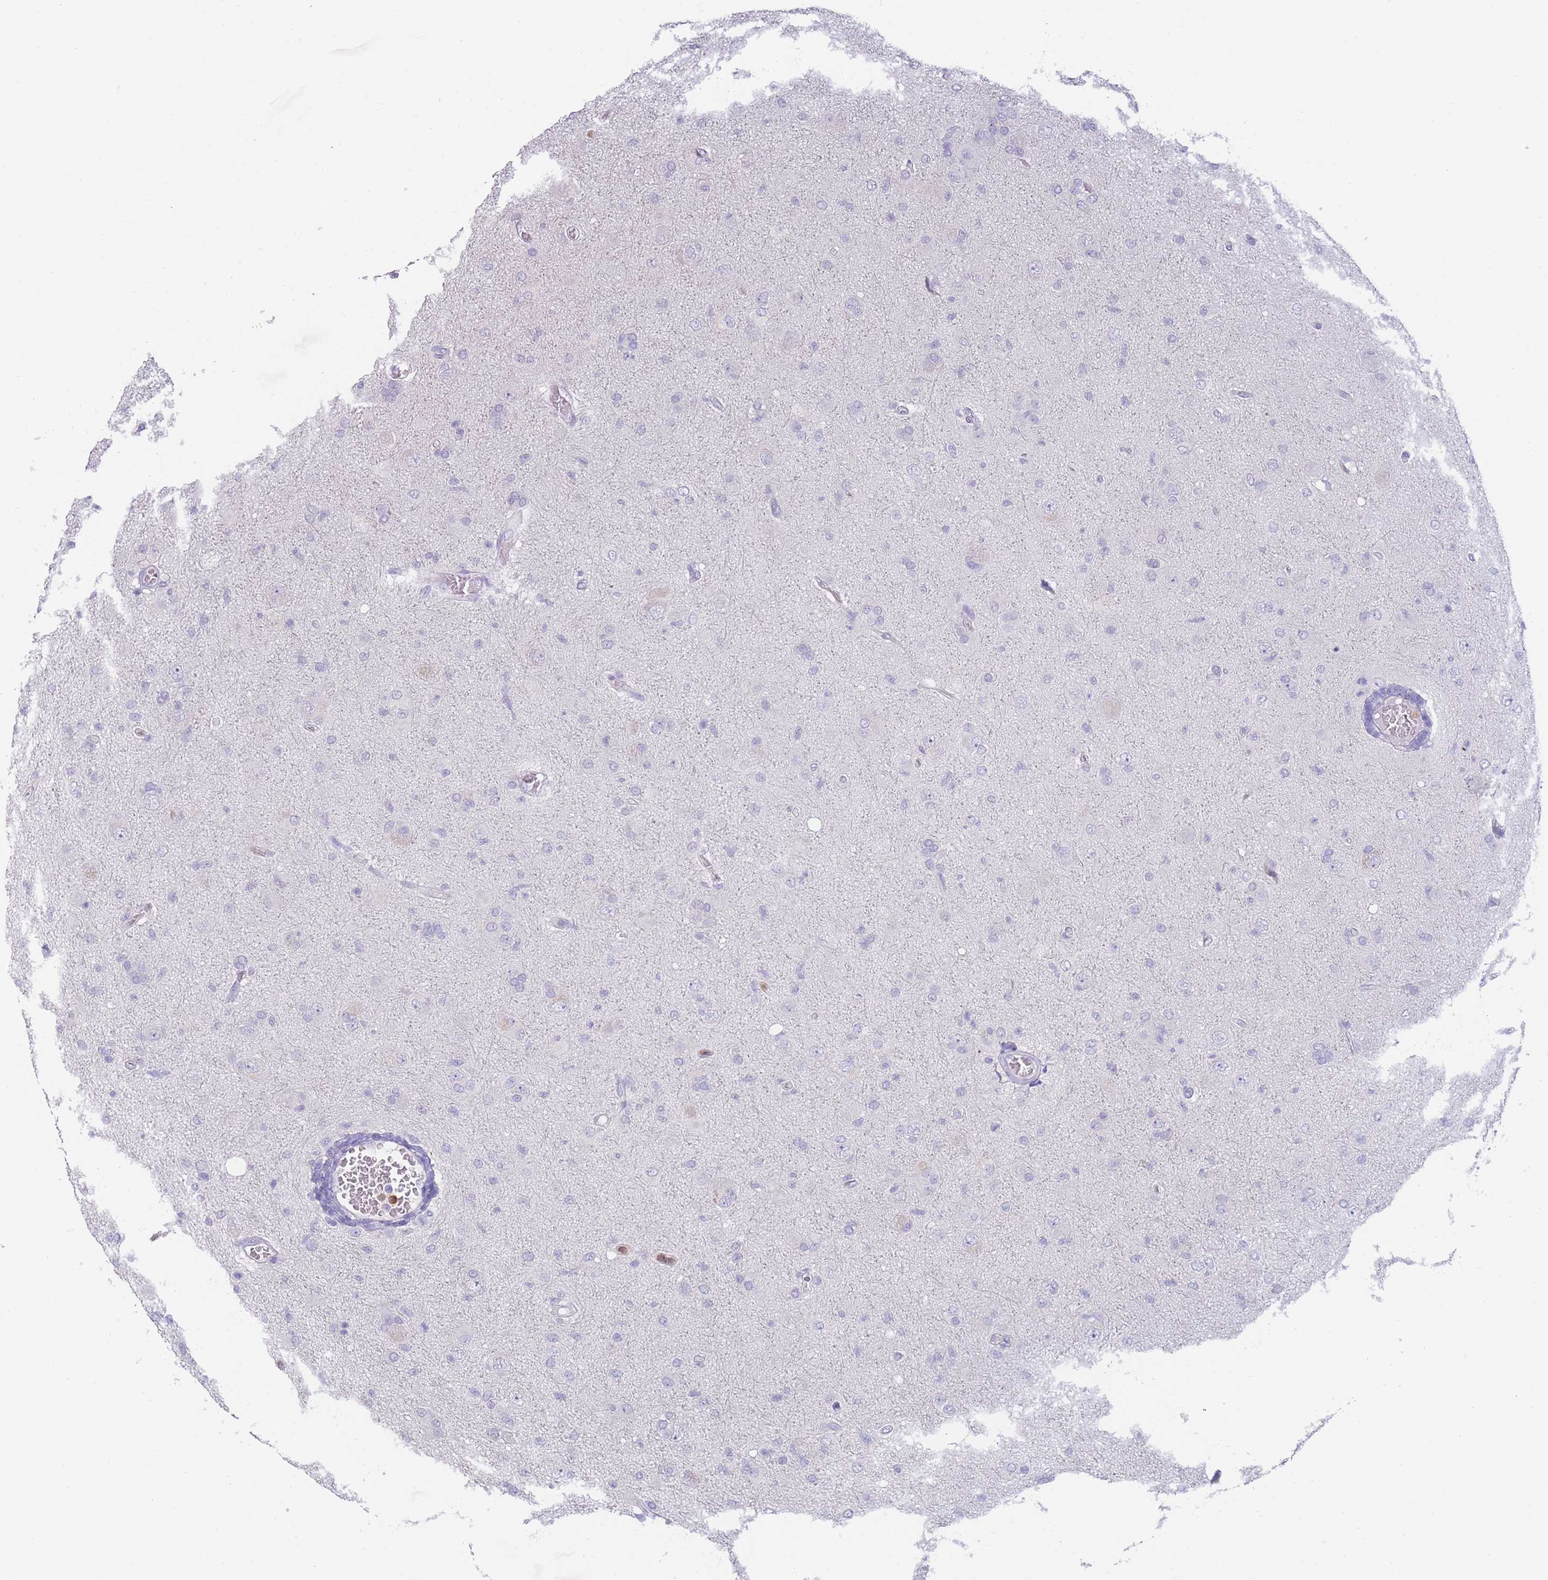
{"staining": {"intensity": "negative", "quantity": "none", "location": "none"}, "tissue": "glioma", "cell_type": "Tumor cells", "image_type": "cancer", "snomed": [{"axis": "morphology", "description": "Glioma, malignant, High grade"}, {"axis": "topography", "description": "Brain"}], "caption": "DAB (3,3'-diaminobenzidine) immunohistochemical staining of human glioma shows no significant expression in tumor cells.", "gene": "ZNF627", "patient": {"sex": "female", "age": 57}}